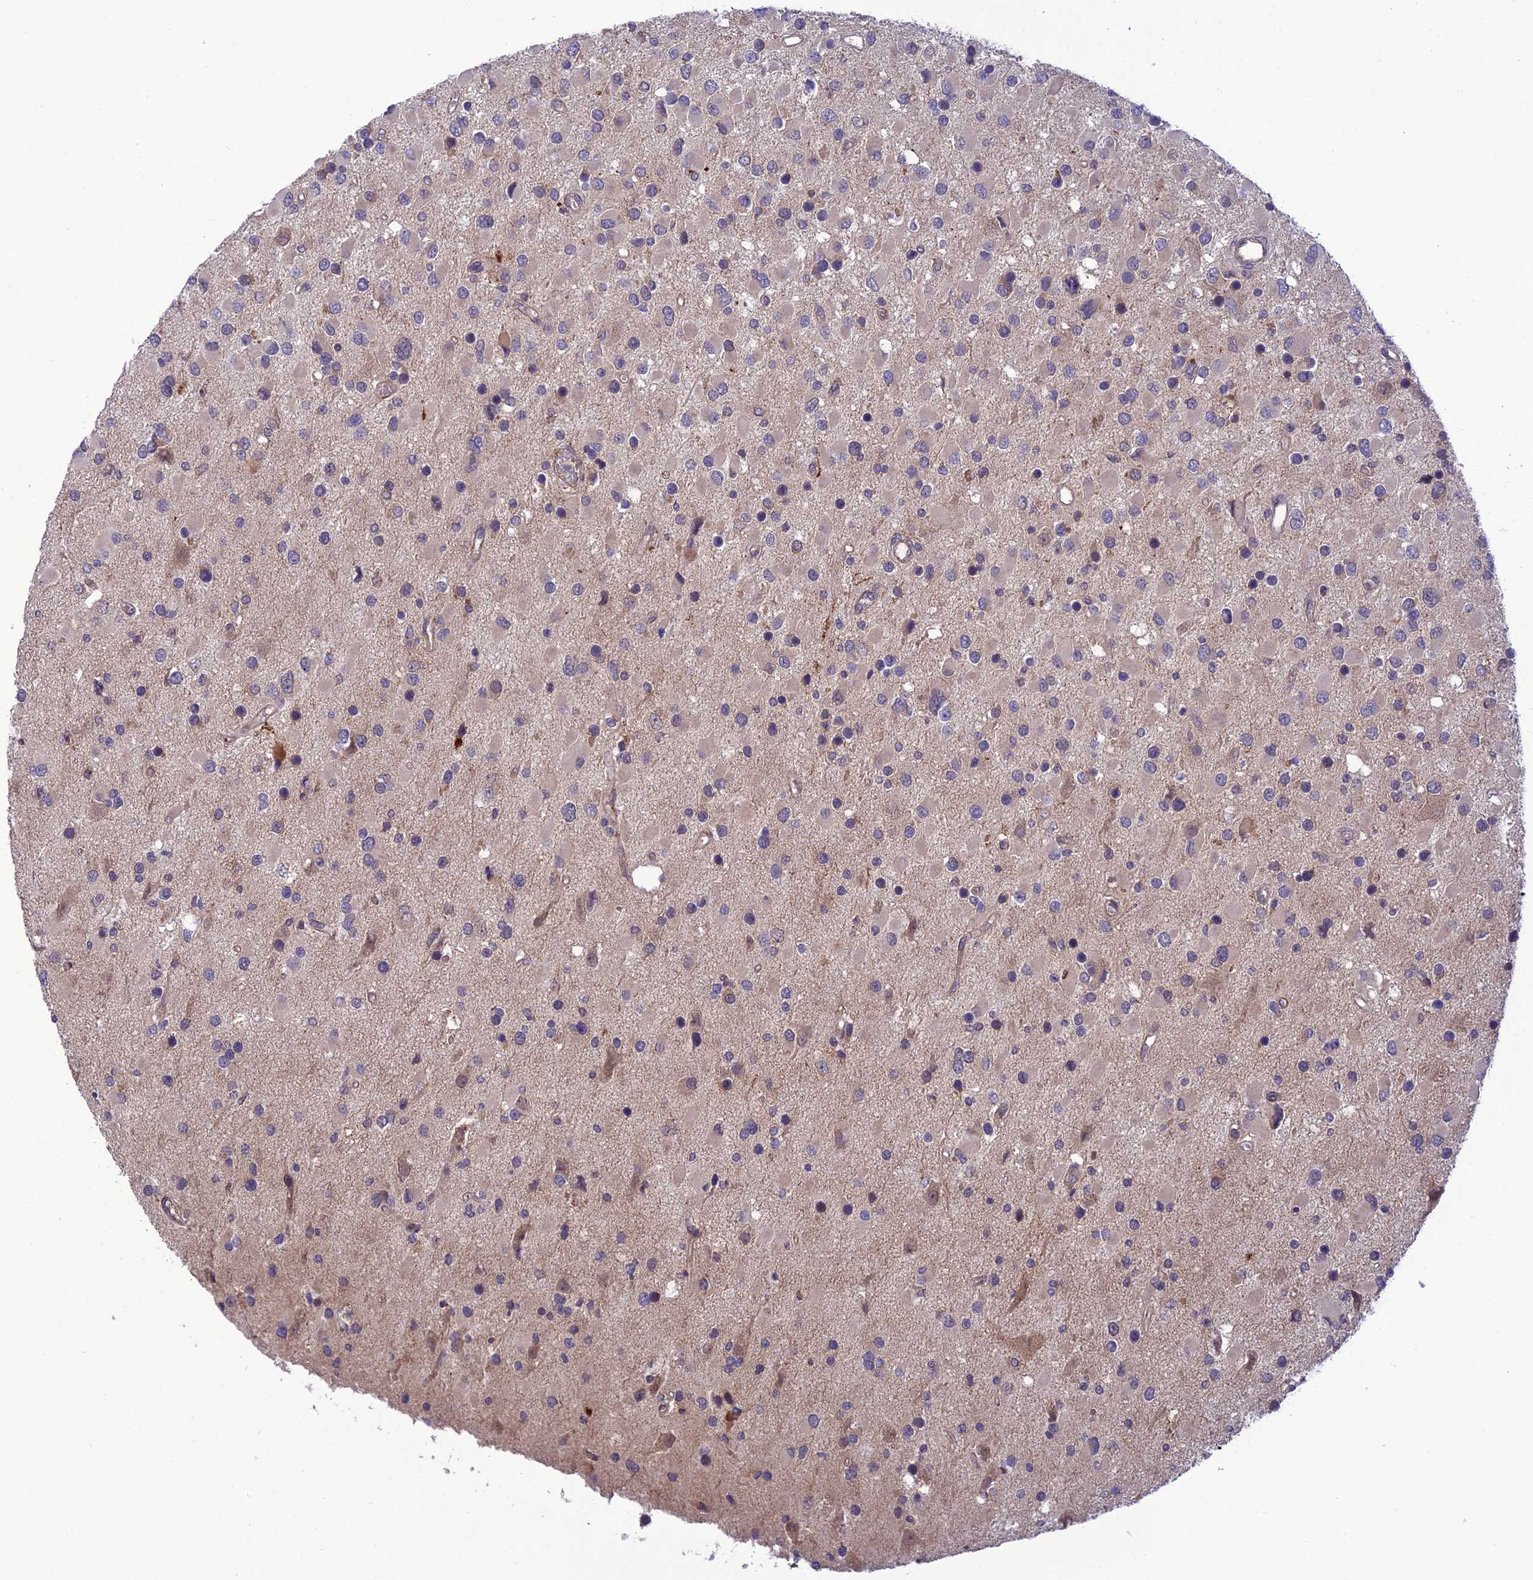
{"staining": {"intensity": "negative", "quantity": "none", "location": "none"}, "tissue": "glioma", "cell_type": "Tumor cells", "image_type": "cancer", "snomed": [{"axis": "morphology", "description": "Glioma, malignant, High grade"}, {"axis": "topography", "description": "Brain"}], "caption": "The micrograph reveals no staining of tumor cells in glioma.", "gene": "UROS", "patient": {"sex": "male", "age": 53}}